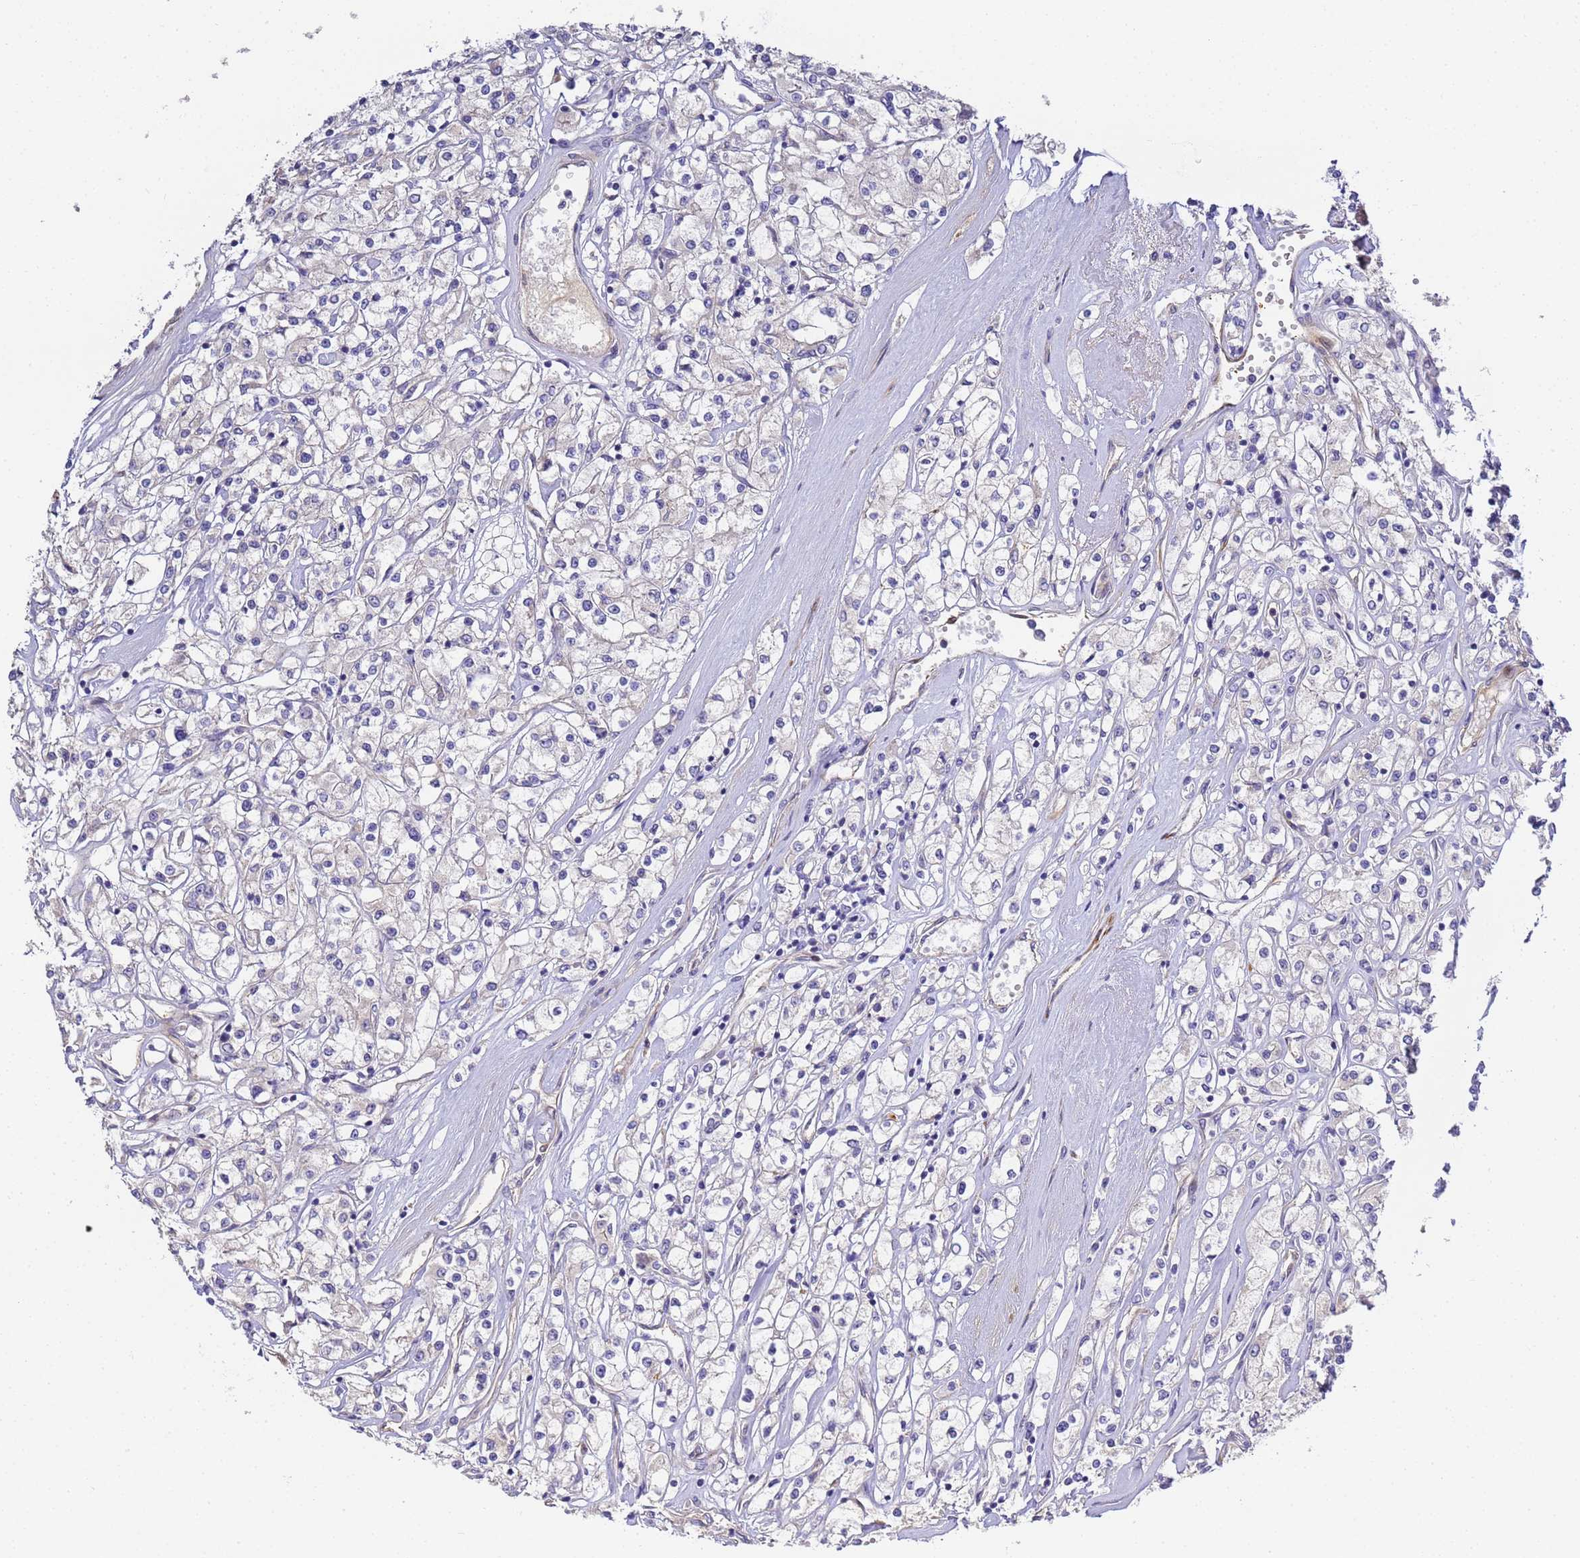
{"staining": {"intensity": "negative", "quantity": "none", "location": "none"}, "tissue": "renal cancer", "cell_type": "Tumor cells", "image_type": "cancer", "snomed": [{"axis": "morphology", "description": "Adenocarcinoma, NOS"}, {"axis": "topography", "description": "Kidney"}], "caption": "A photomicrograph of human renal adenocarcinoma is negative for staining in tumor cells.", "gene": "CFH", "patient": {"sex": "female", "age": 59}}